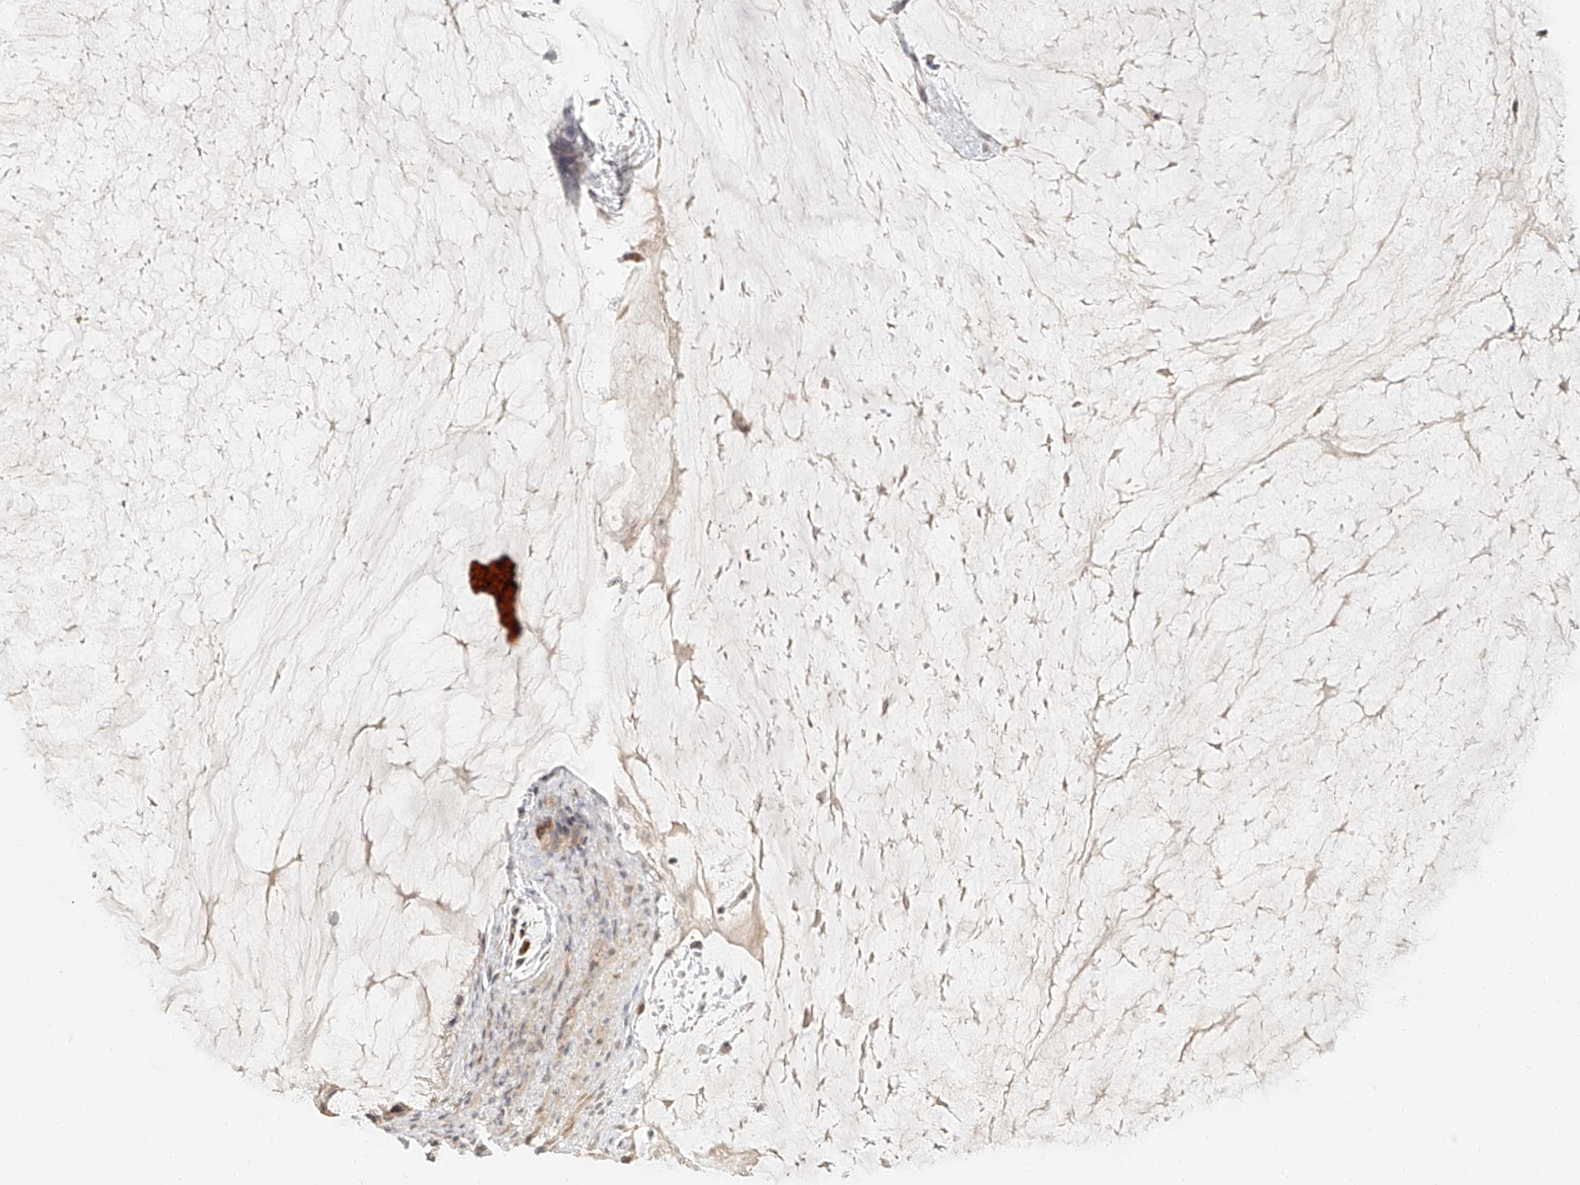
{"staining": {"intensity": "moderate", "quantity": "<25%", "location": "cytoplasmic/membranous"}, "tissue": "ovarian cancer", "cell_type": "Tumor cells", "image_type": "cancer", "snomed": [{"axis": "morphology", "description": "Cystadenocarcinoma, mucinous, NOS"}, {"axis": "topography", "description": "Ovary"}], "caption": "This micrograph shows immunohistochemistry (IHC) staining of human ovarian cancer, with low moderate cytoplasmic/membranous expression in about <25% of tumor cells.", "gene": "NAP1L1", "patient": {"sex": "female", "age": 37}}